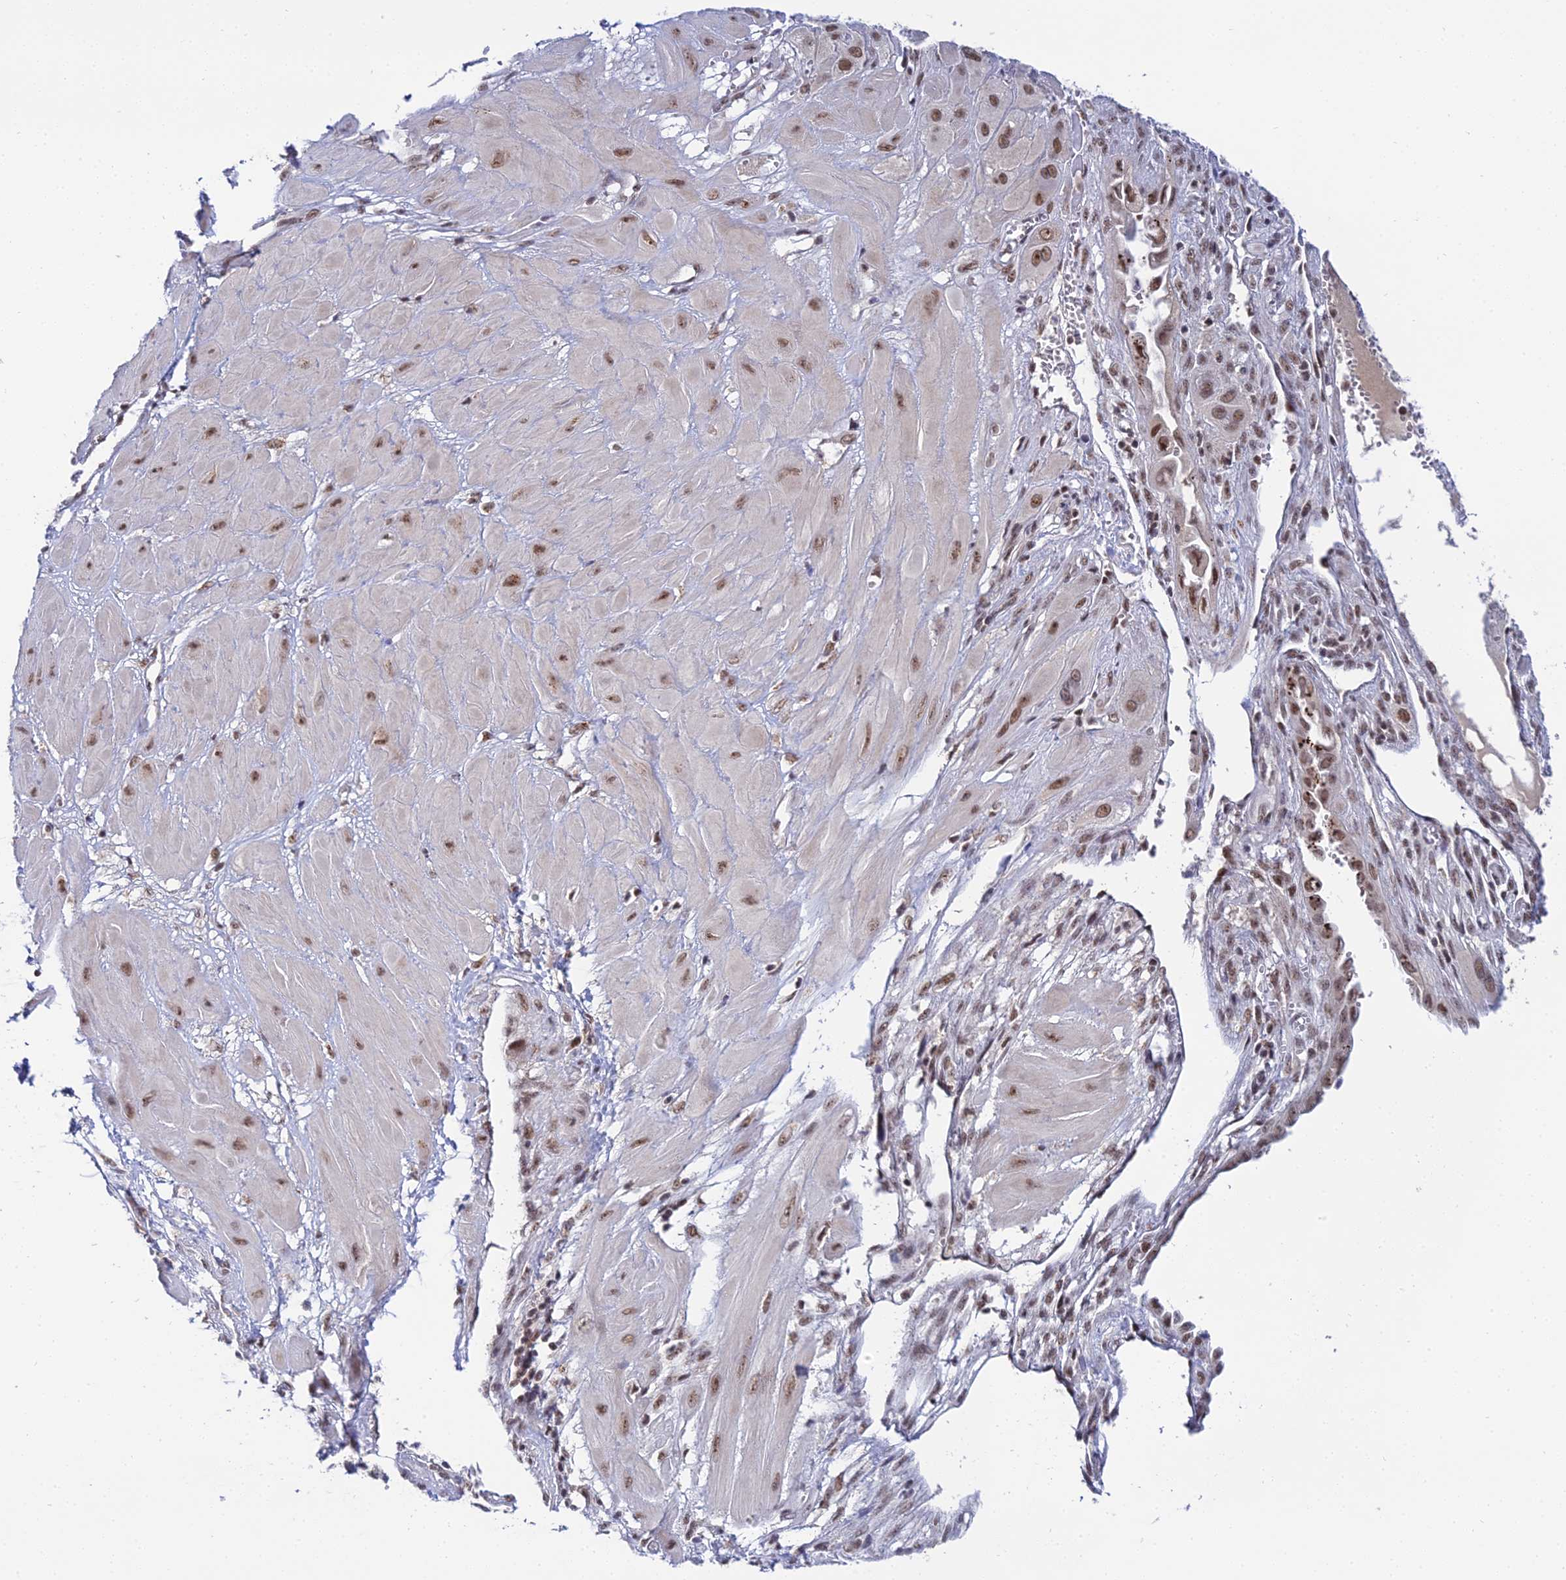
{"staining": {"intensity": "moderate", "quantity": ">75%", "location": "nuclear"}, "tissue": "cervical cancer", "cell_type": "Tumor cells", "image_type": "cancer", "snomed": [{"axis": "morphology", "description": "Squamous cell carcinoma, NOS"}, {"axis": "topography", "description": "Cervix"}], "caption": "Human cervical cancer stained for a protein (brown) shows moderate nuclear positive positivity in about >75% of tumor cells.", "gene": "EXOSC3", "patient": {"sex": "female", "age": 34}}